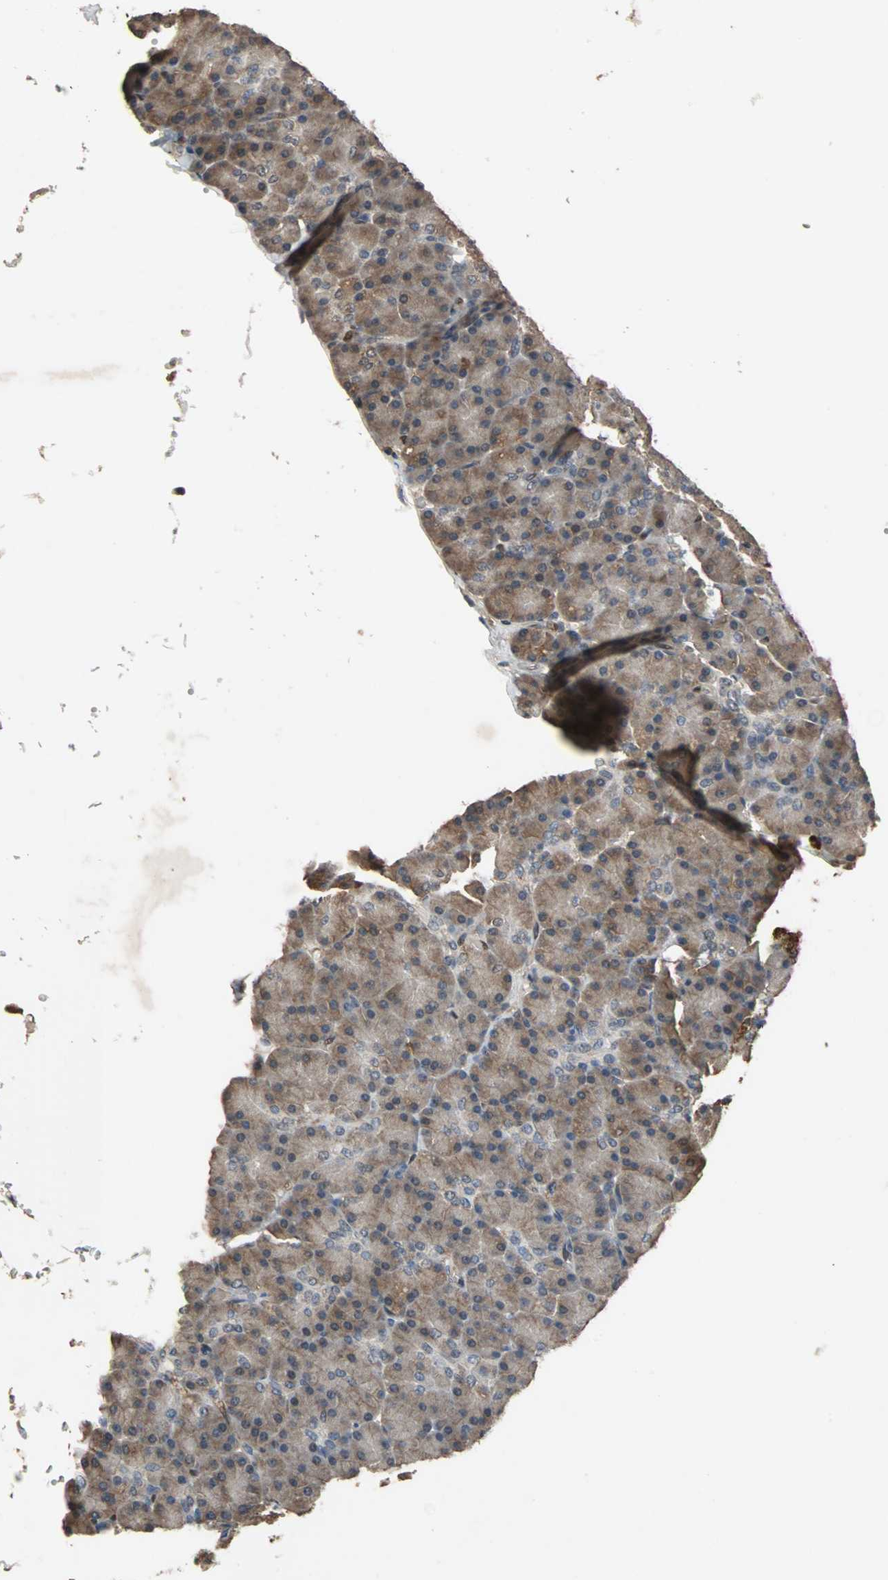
{"staining": {"intensity": "weak", "quantity": ">75%", "location": "cytoplasmic/membranous"}, "tissue": "pancreas", "cell_type": "Exocrine glandular cells", "image_type": "normal", "snomed": [{"axis": "morphology", "description": "Normal tissue, NOS"}, {"axis": "topography", "description": "Pancreas"}], "caption": "Pancreas stained for a protein (brown) displays weak cytoplasmic/membranous positive staining in about >75% of exocrine glandular cells.", "gene": "NDRG1", "patient": {"sex": "female", "age": 43}}